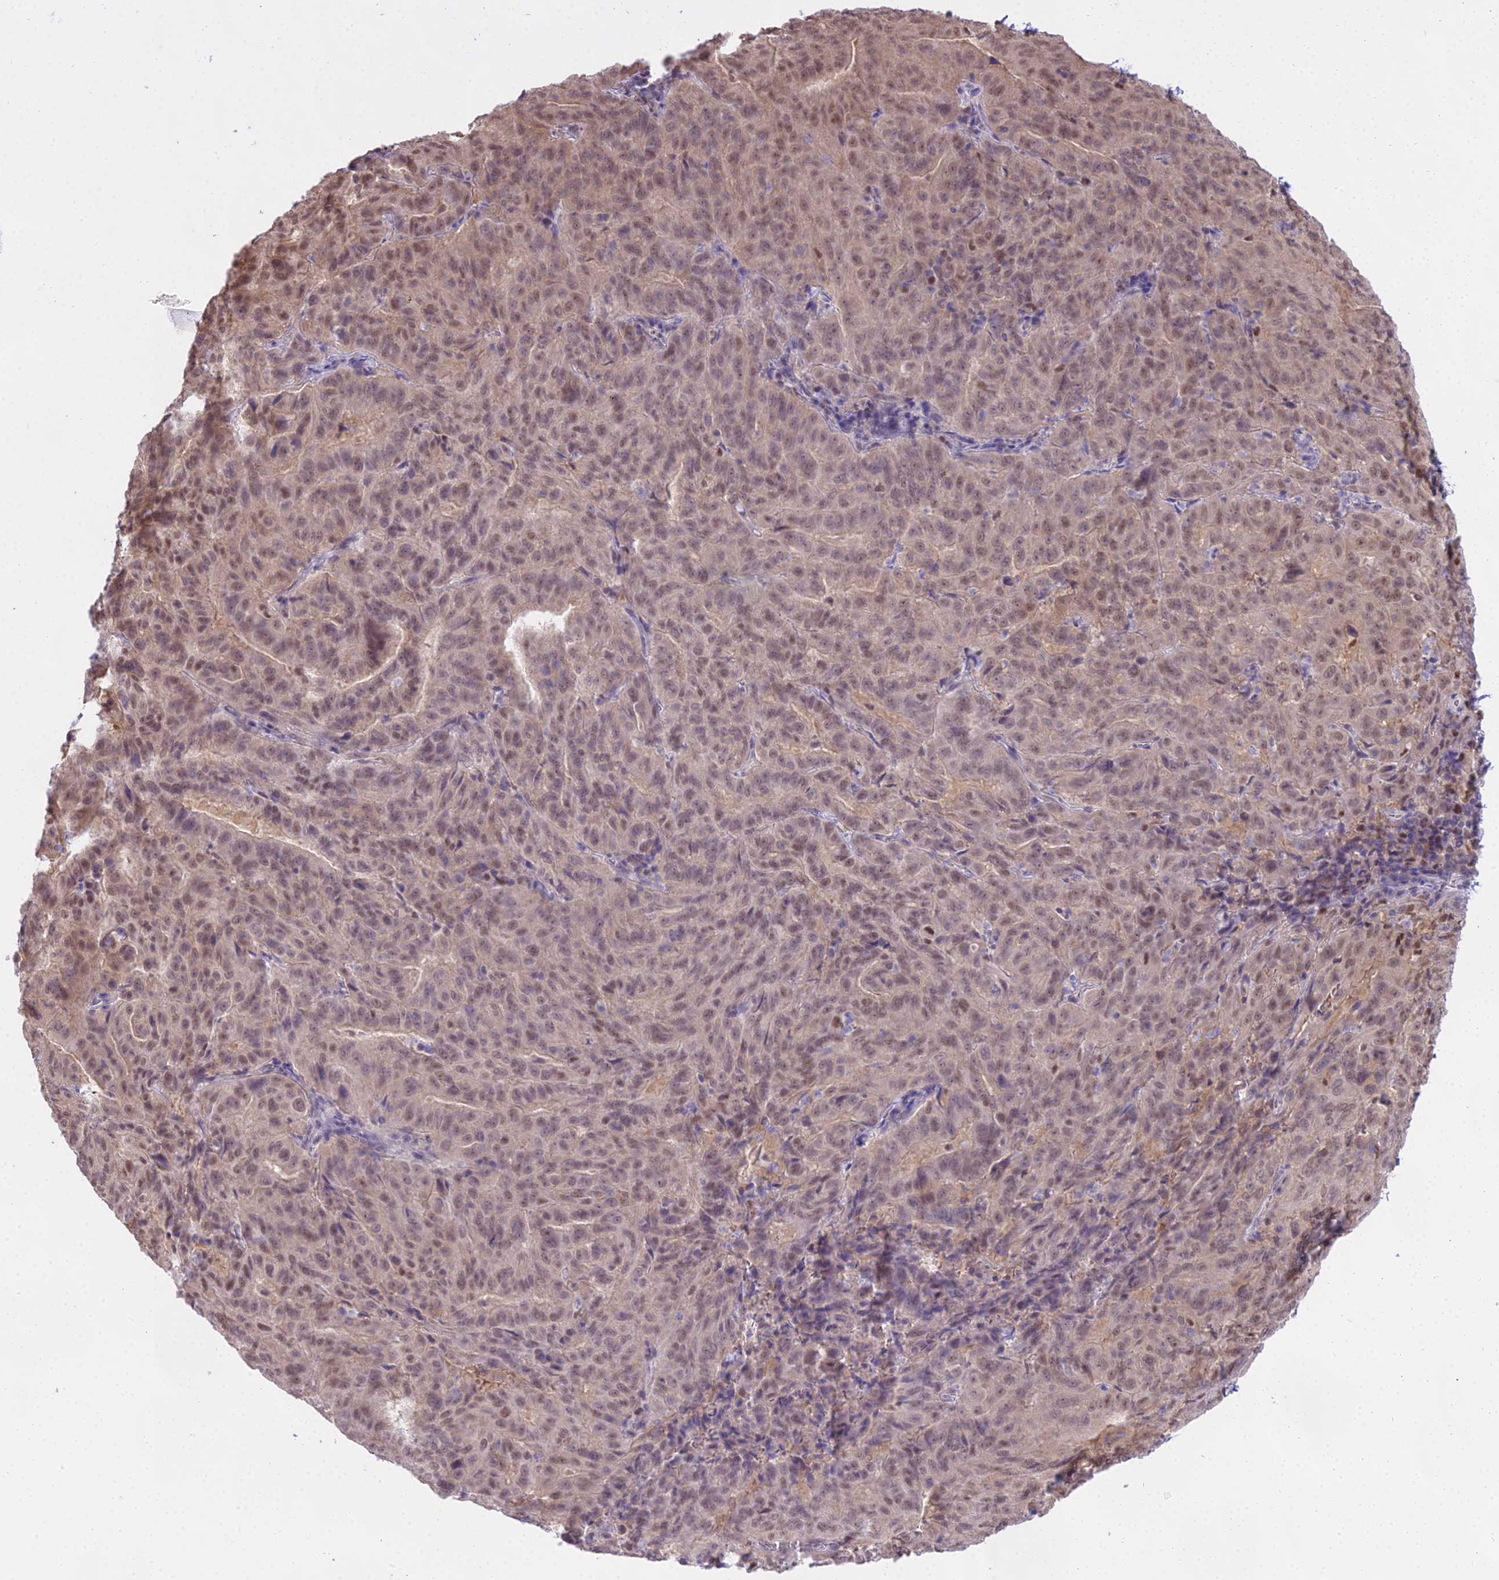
{"staining": {"intensity": "weak", "quantity": ">75%", "location": "cytoplasmic/membranous,nuclear"}, "tissue": "pancreatic cancer", "cell_type": "Tumor cells", "image_type": "cancer", "snomed": [{"axis": "morphology", "description": "Adenocarcinoma, NOS"}, {"axis": "topography", "description": "Pancreas"}], "caption": "Immunohistochemical staining of pancreatic cancer shows weak cytoplasmic/membranous and nuclear protein expression in about >75% of tumor cells. (DAB (3,3'-diaminobenzidine) IHC, brown staining for protein, blue staining for nuclei).", "gene": "MAT2A", "patient": {"sex": "male", "age": 63}}